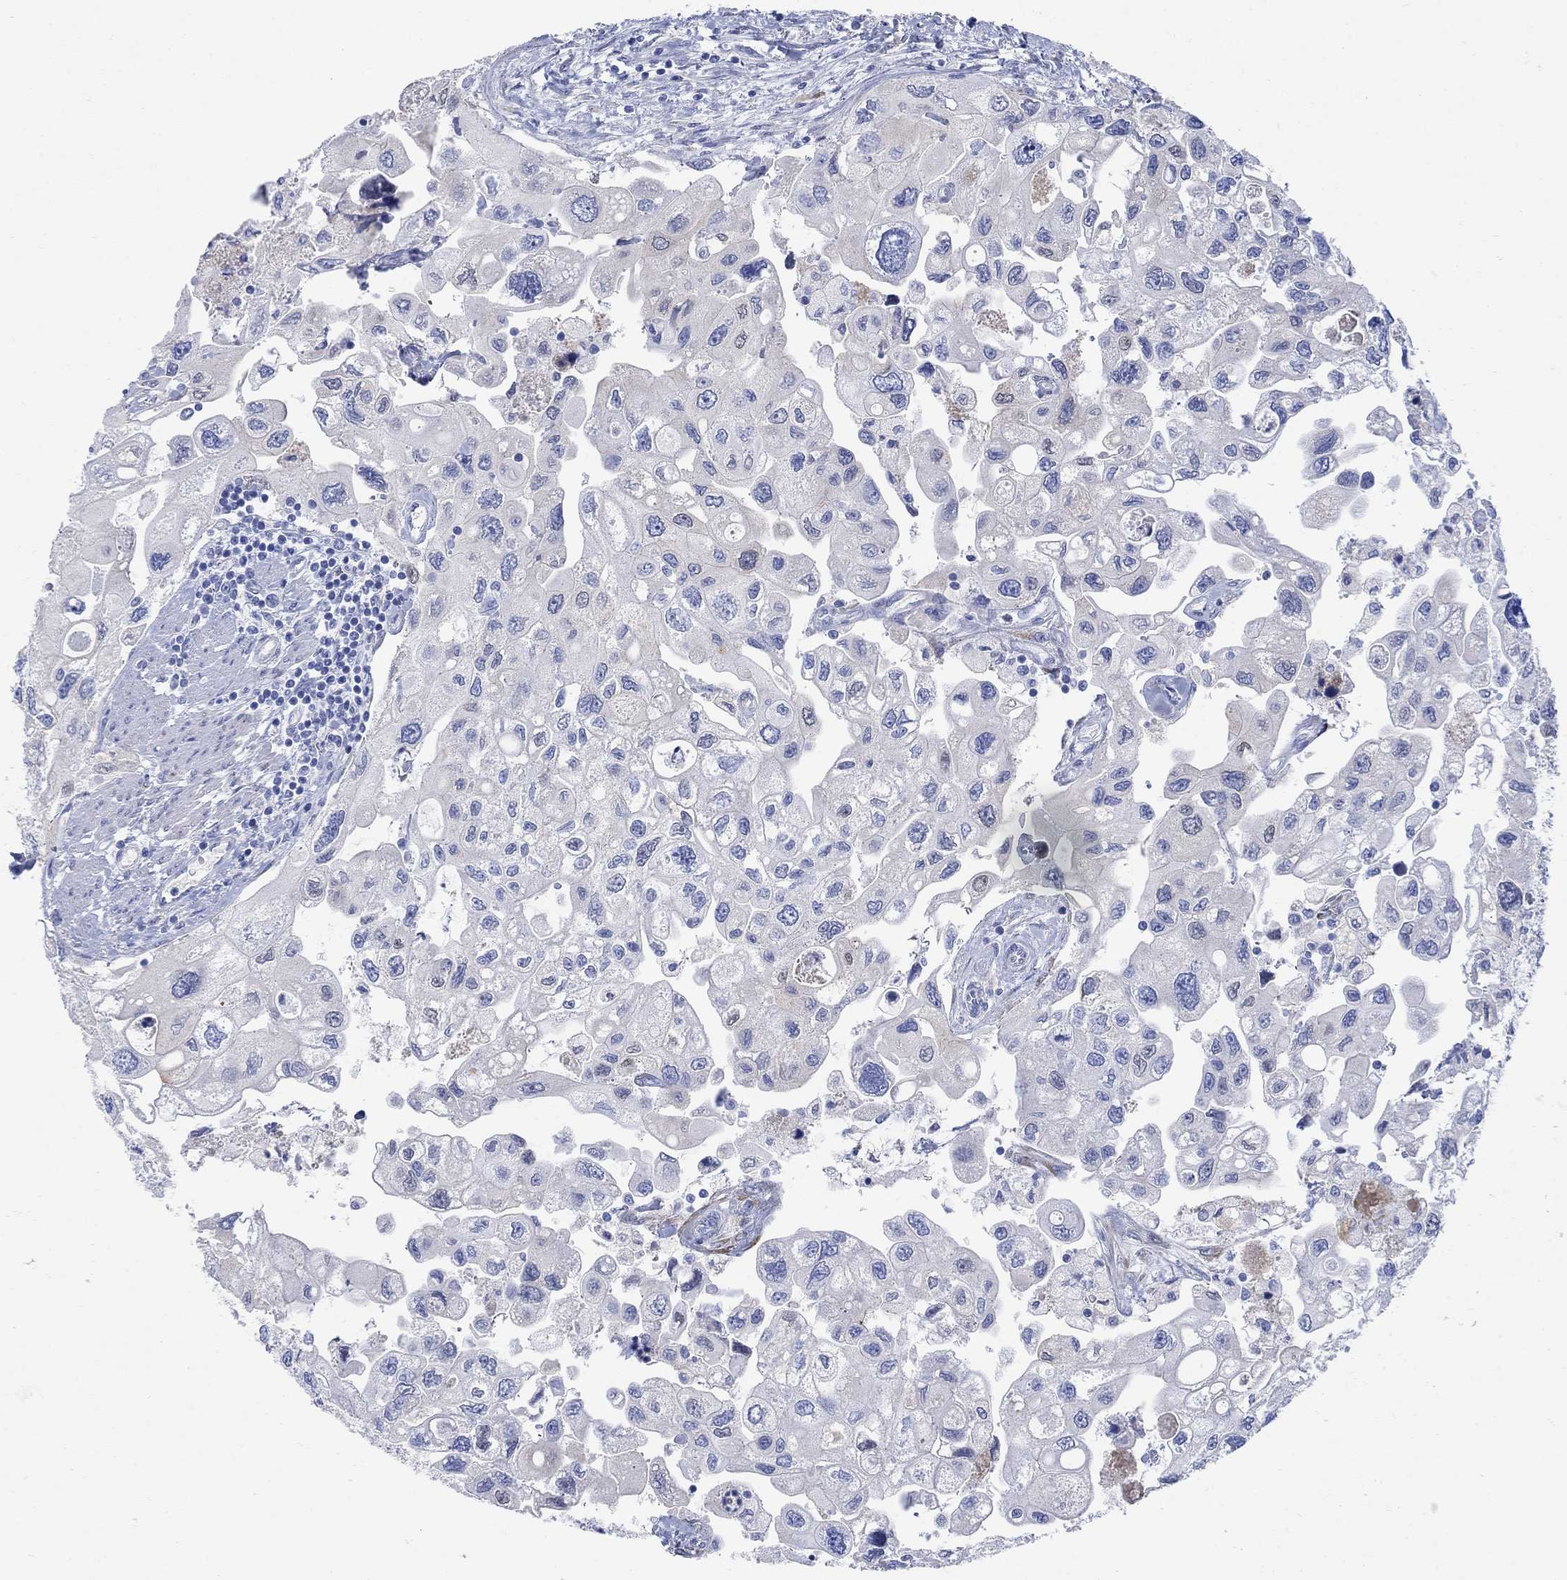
{"staining": {"intensity": "weak", "quantity": "<25%", "location": "cytoplasmic/membranous"}, "tissue": "urothelial cancer", "cell_type": "Tumor cells", "image_type": "cancer", "snomed": [{"axis": "morphology", "description": "Urothelial carcinoma, High grade"}, {"axis": "topography", "description": "Urinary bladder"}], "caption": "A photomicrograph of urothelial carcinoma (high-grade) stained for a protein exhibits no brown staining in tumor cells.", "gene": "MYL1", "patient": {"sex": "male", "age": 59}}